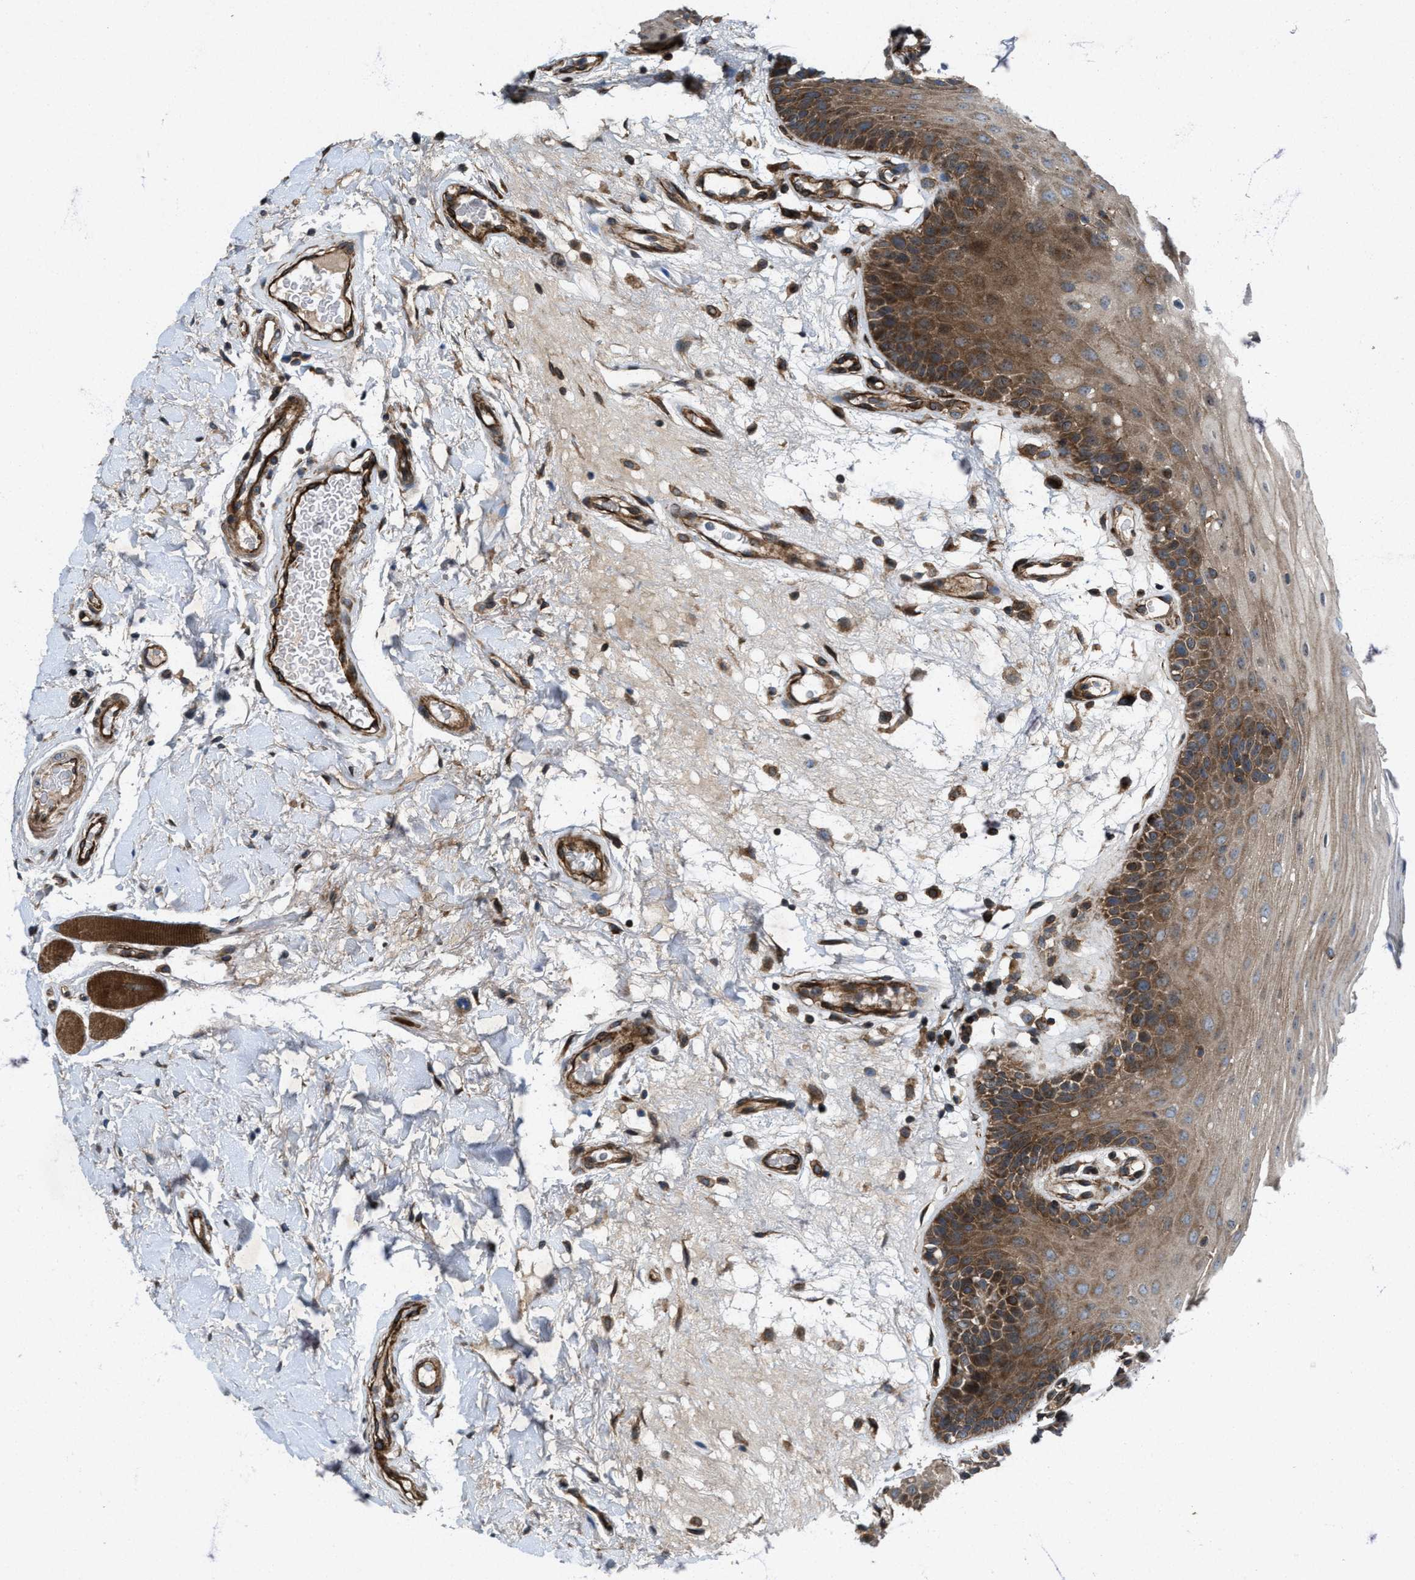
{"staining": {"intensity": "moderate", "quantity": ">75%", "location": "cytoplasmic/membranous"}, "tissue": "oral mucosa", "cell_type": "Squamous epithelial cells", "image_type": "normal", "snomed": [{"axis": "morphology", "description": "Normal tissue, NOS"}, {"axis": "morphology", "description": "Squamous cell carcinoma, NOS"}, {"axis": "topography", "description": "Oral tissue"}, {"axis": "topography", "description": "Head-Neck"}], "caption": "Normal oral mucosa shows moderate cytoplasmic/membranous staining in about >75% of squamous epithelial cells, visualized by immunohistochemistry.", "gene": "URGCP", "patient": {"sex": "male", "age": 71}}